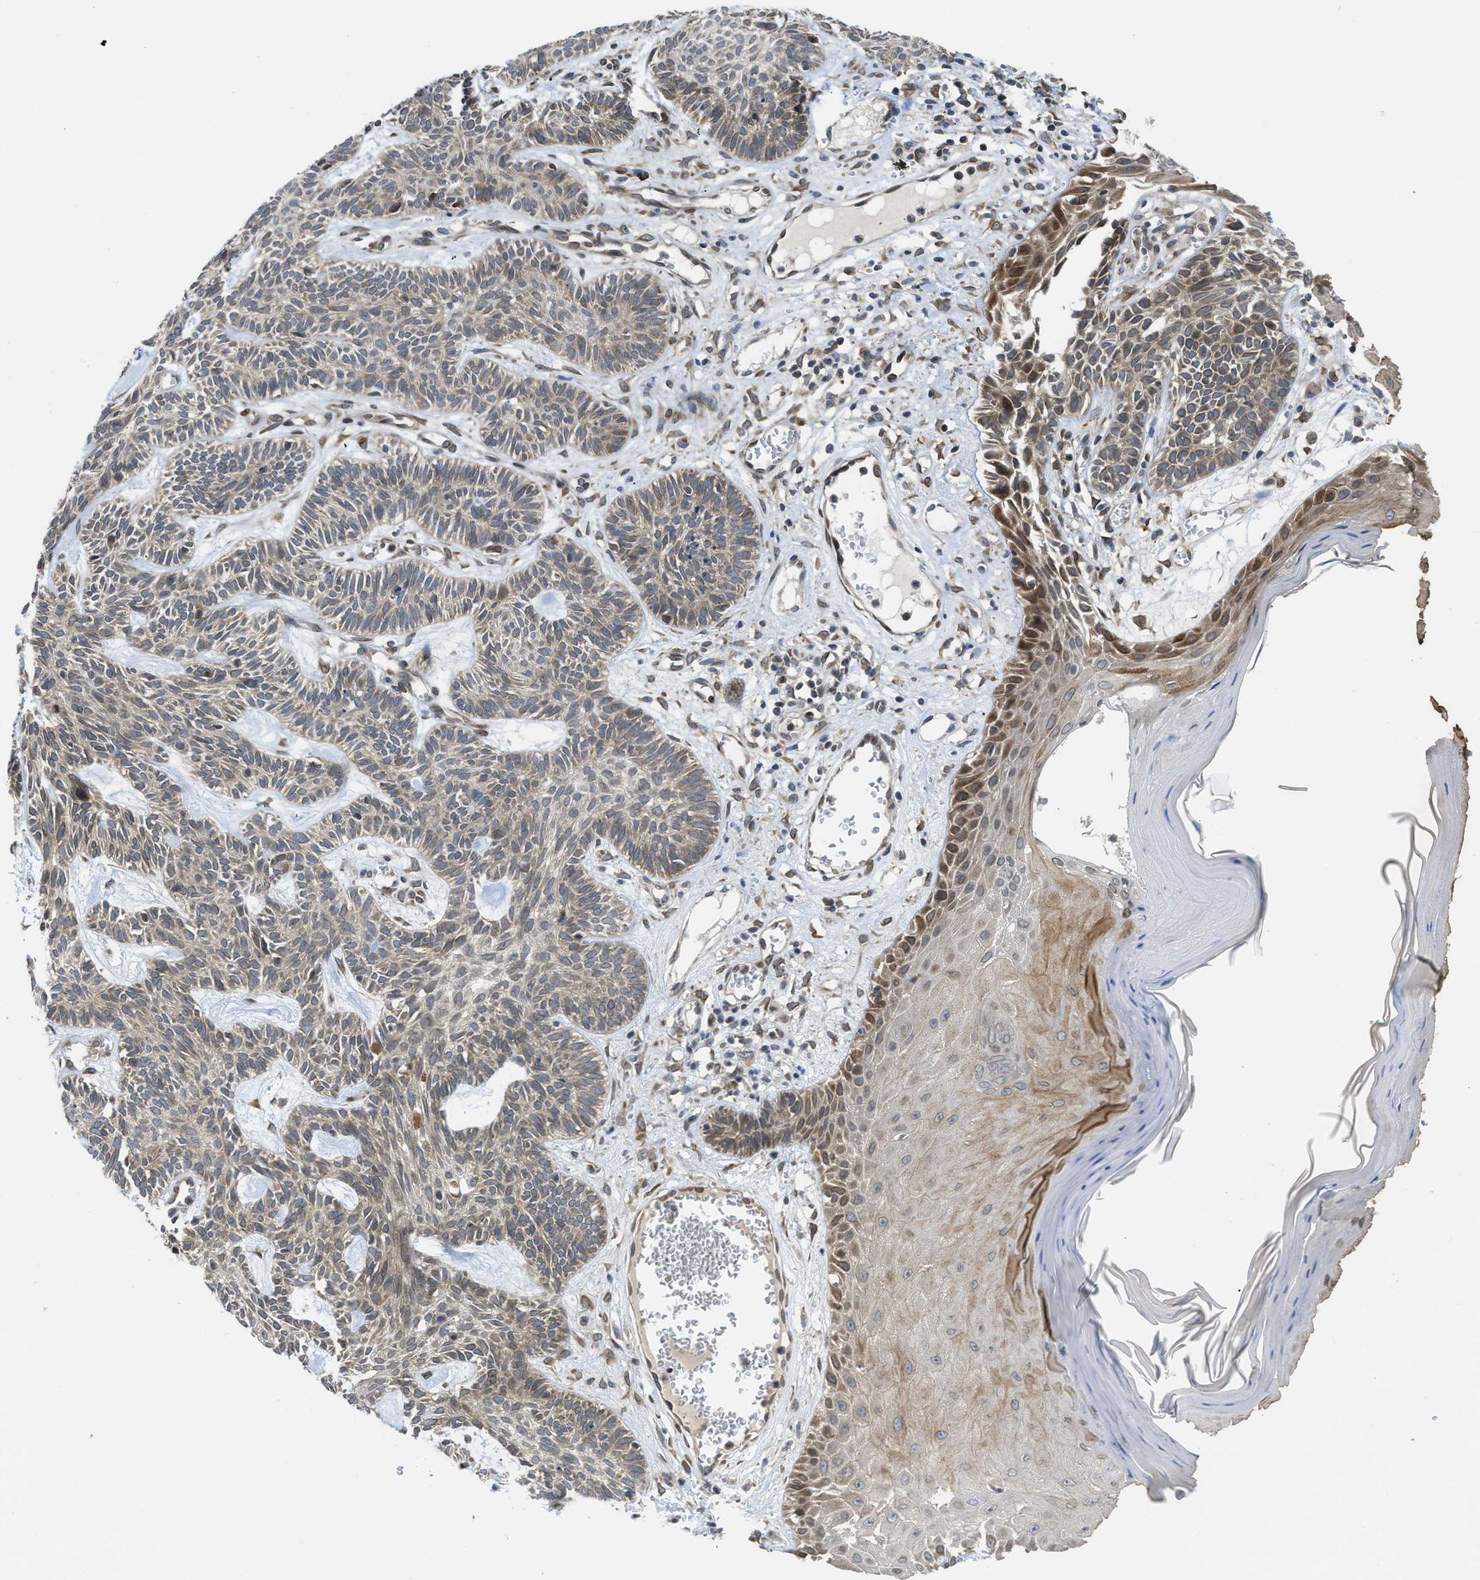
{"staining": {"intensity": "moderate", "quantity": "<25%", "location": "cytoplasmic/membranous"}, "tissue": "skin cancer", "cell_type": "Tumor cells", "image_type": "cancer", "snomed": [{"axis": "morphology", "description": "Basal cell carcinoma"}, {"axis": "topography", "description": "Skin"}], "caption": "Protein staining demonstrates moderate cytoplasmic/membranous expression in approximately <25% of tumor cells in skin basal cell carcinoma. The staining was performed using DAB (3,3'-diaminobenzidine) to visualize the protein expression in brown, while the nuclei were stained in blue with hematoxylin (Magnification: 20x).", "gene": "EIF2AK3", "patient": {"sex": "male", "age": 67}}